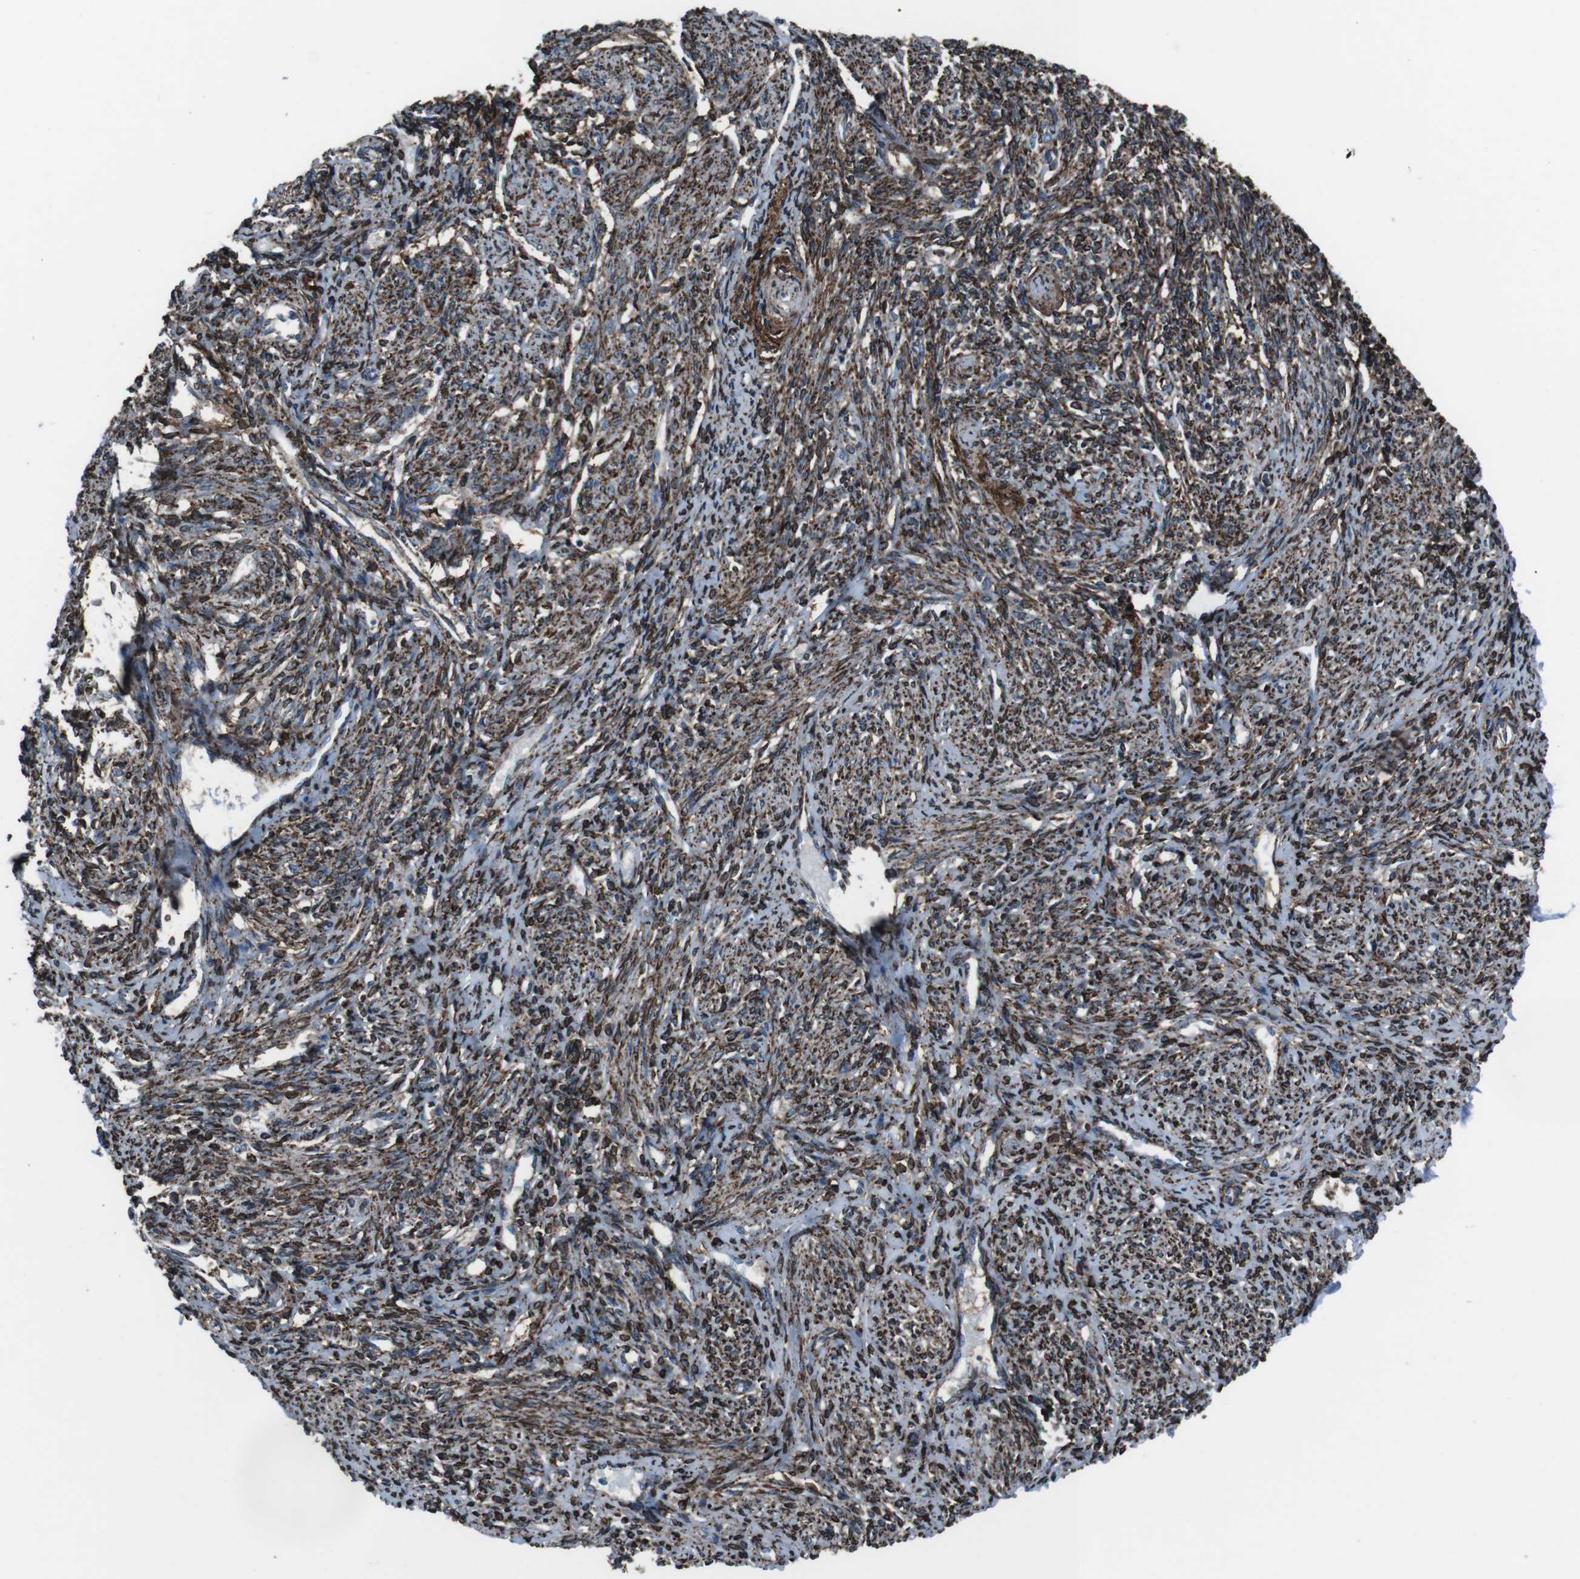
{"staining": {"intensity": "strong", "quantity": ">75%", "location": "cytoplasmic/membranous"}, "tissue": "endometrium", "cell_type": "Cells in endometrial stroma", "image_type": "normal", "snomed": [{"axis": "morphology", "description": "Normal tissue, NOS"}, {"axis": "topography", "description": "Endometrium"}], "caption": "Cells in endometrial stroma show high levels of strong cytoplasmic/membranous staining in approximately >75% of cells in benign endometrium.", "gene": "GDF10", "patient": {"sex": "female", "age": 71}}